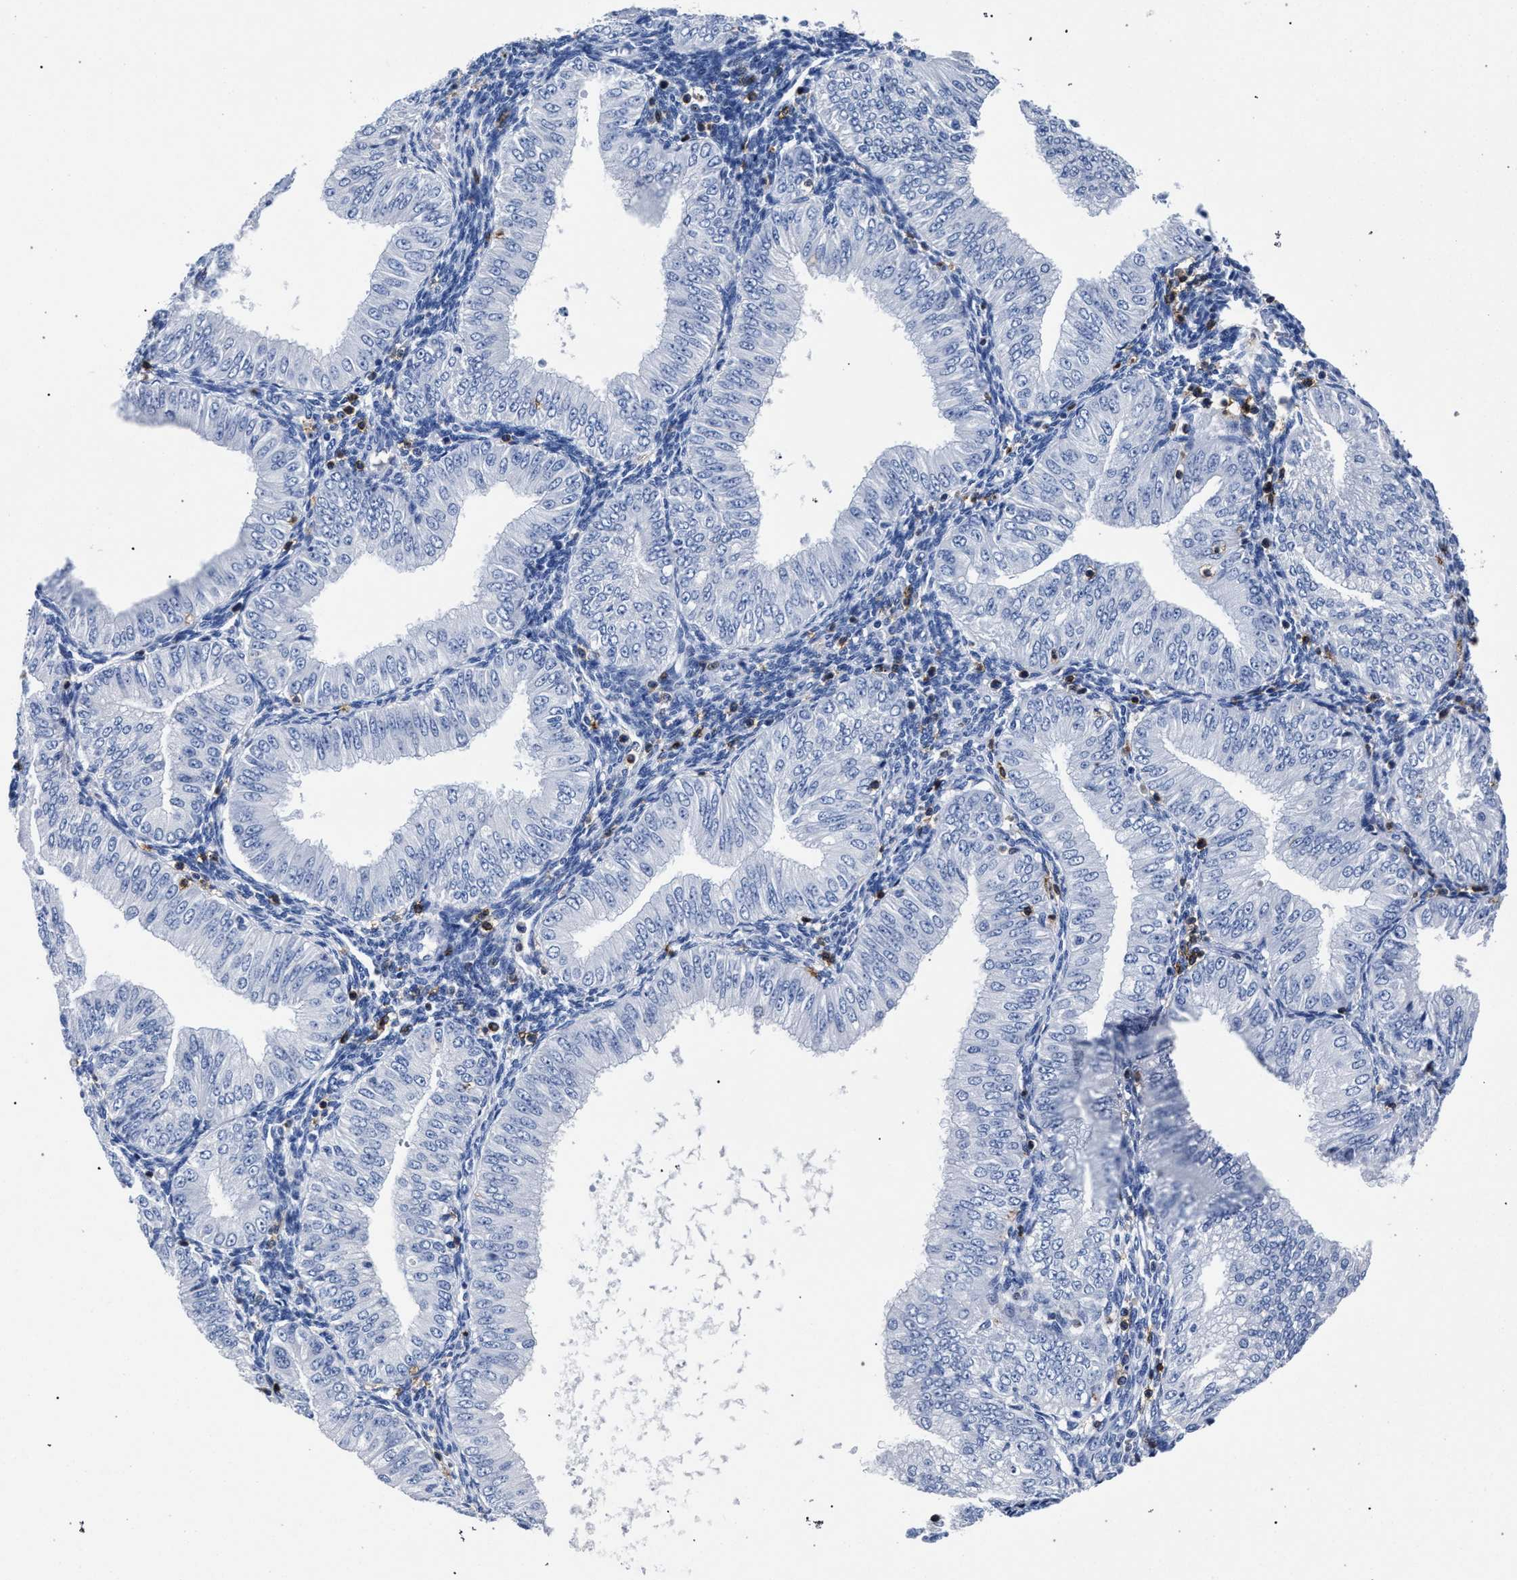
{"staining": {"intensity": "negative", "quantity": "none", "location": "none"}, "tissue": "endometrial cancer", "cell_type": "Tumor cells", "image_type": "cancer", "snomed": [{"axis": "morphology", "description": "Normal tissue, NOS"}, {"axis": "morphology", "description": "Adenocarcinoma, NOS"}, {"axis": "topography", "description": "Endometrium"}], "caption": "The photomicrograph demonstrates no staining of tumor cells in endometrial cancer.", "gene": "KLRK1", "patient": {"sex": "female", "age": 53}}